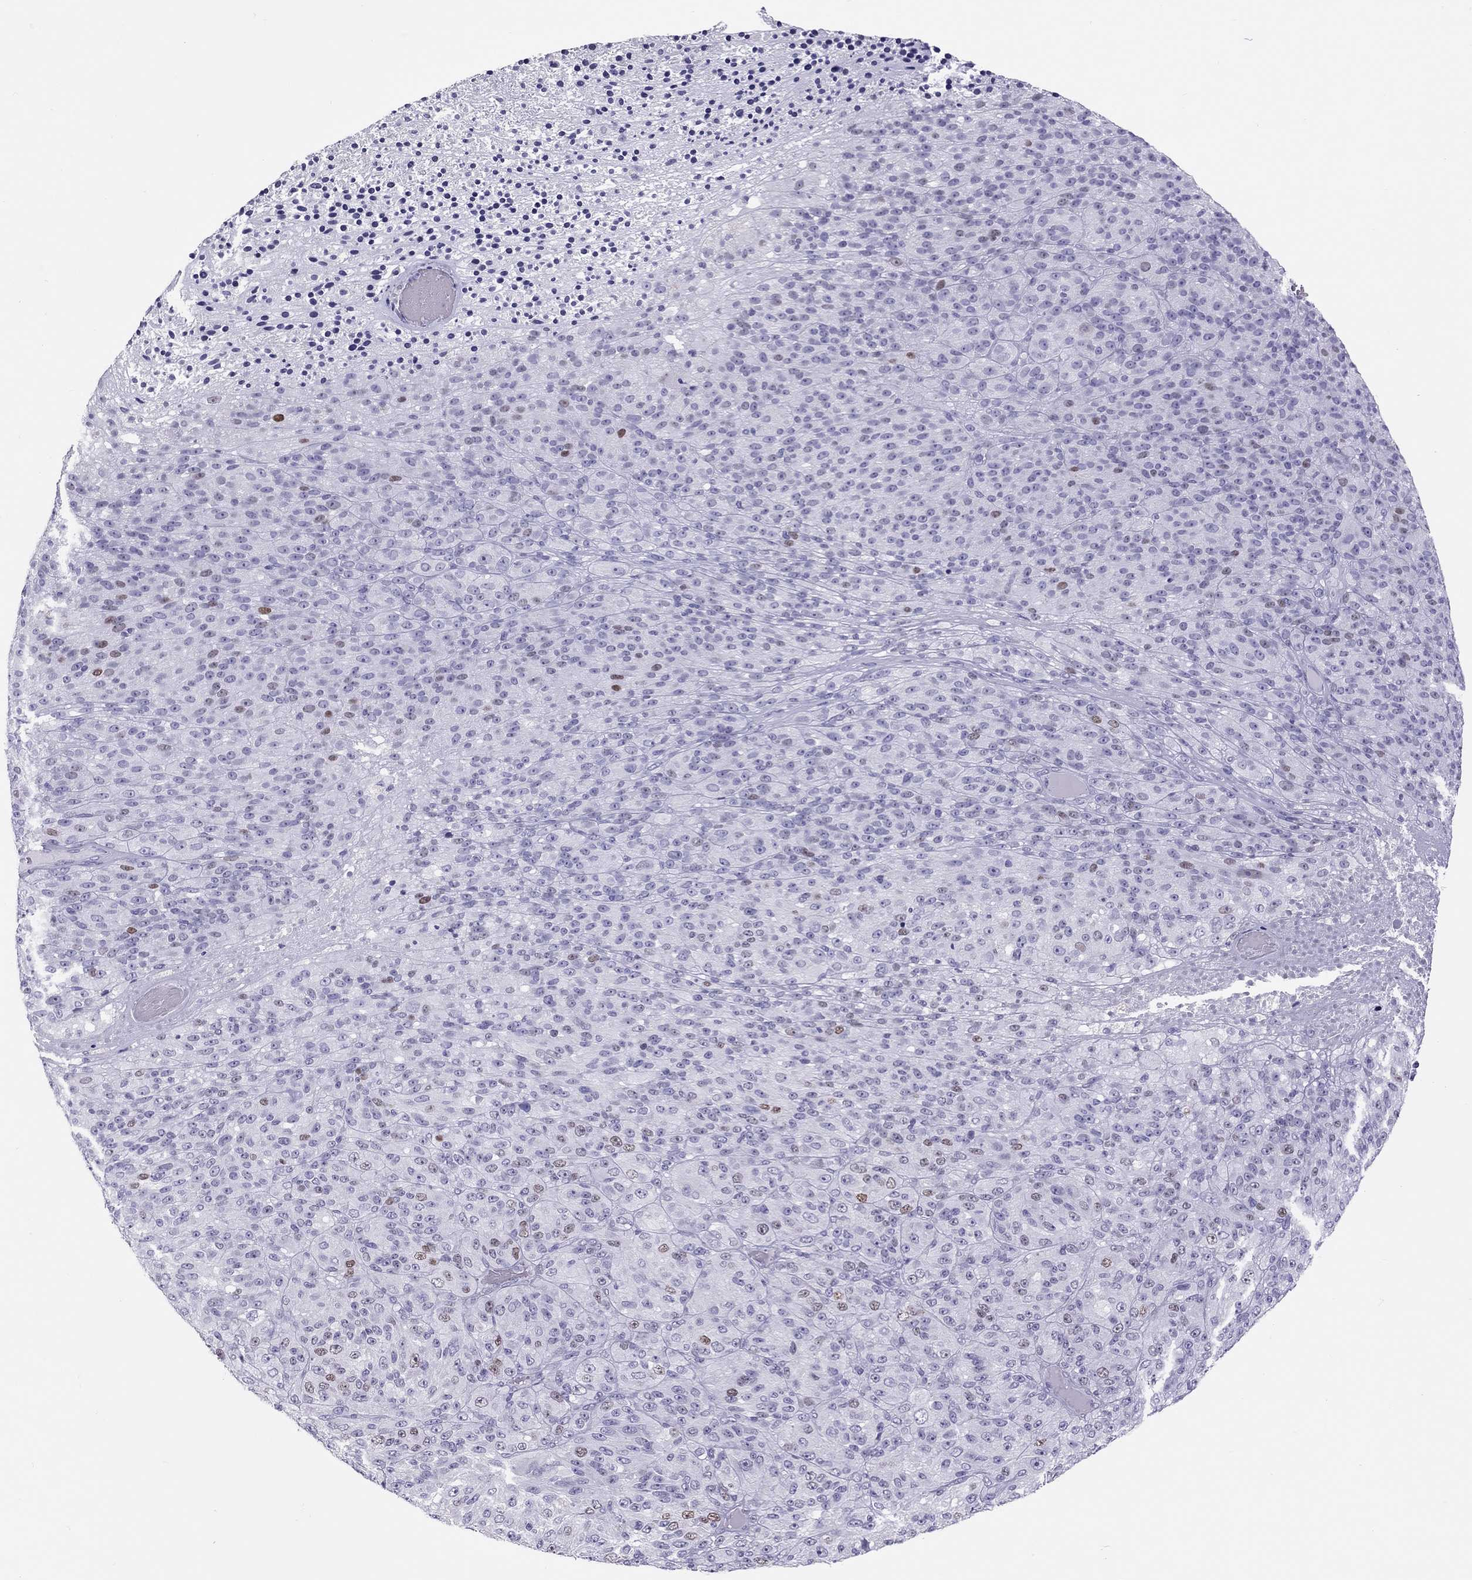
{"staining": {"intensity": "negative", "quantity": "none", "location": "none"}, "tissue": "melanoma", "cell_type": "Tumor cells", "image_type": "cancer", "snomed": [{"axis": "morphology", "description": "Malignant melanoma, Metastatic site"}, {"axis": "topography", "description": "Brain"}], "caption": "This is an immunohistochemistry histopathology image of melanoma. There is no positivity in tumor cells.", "gene": "STAG3", "patient": {"sex": "female", "age": 56}}